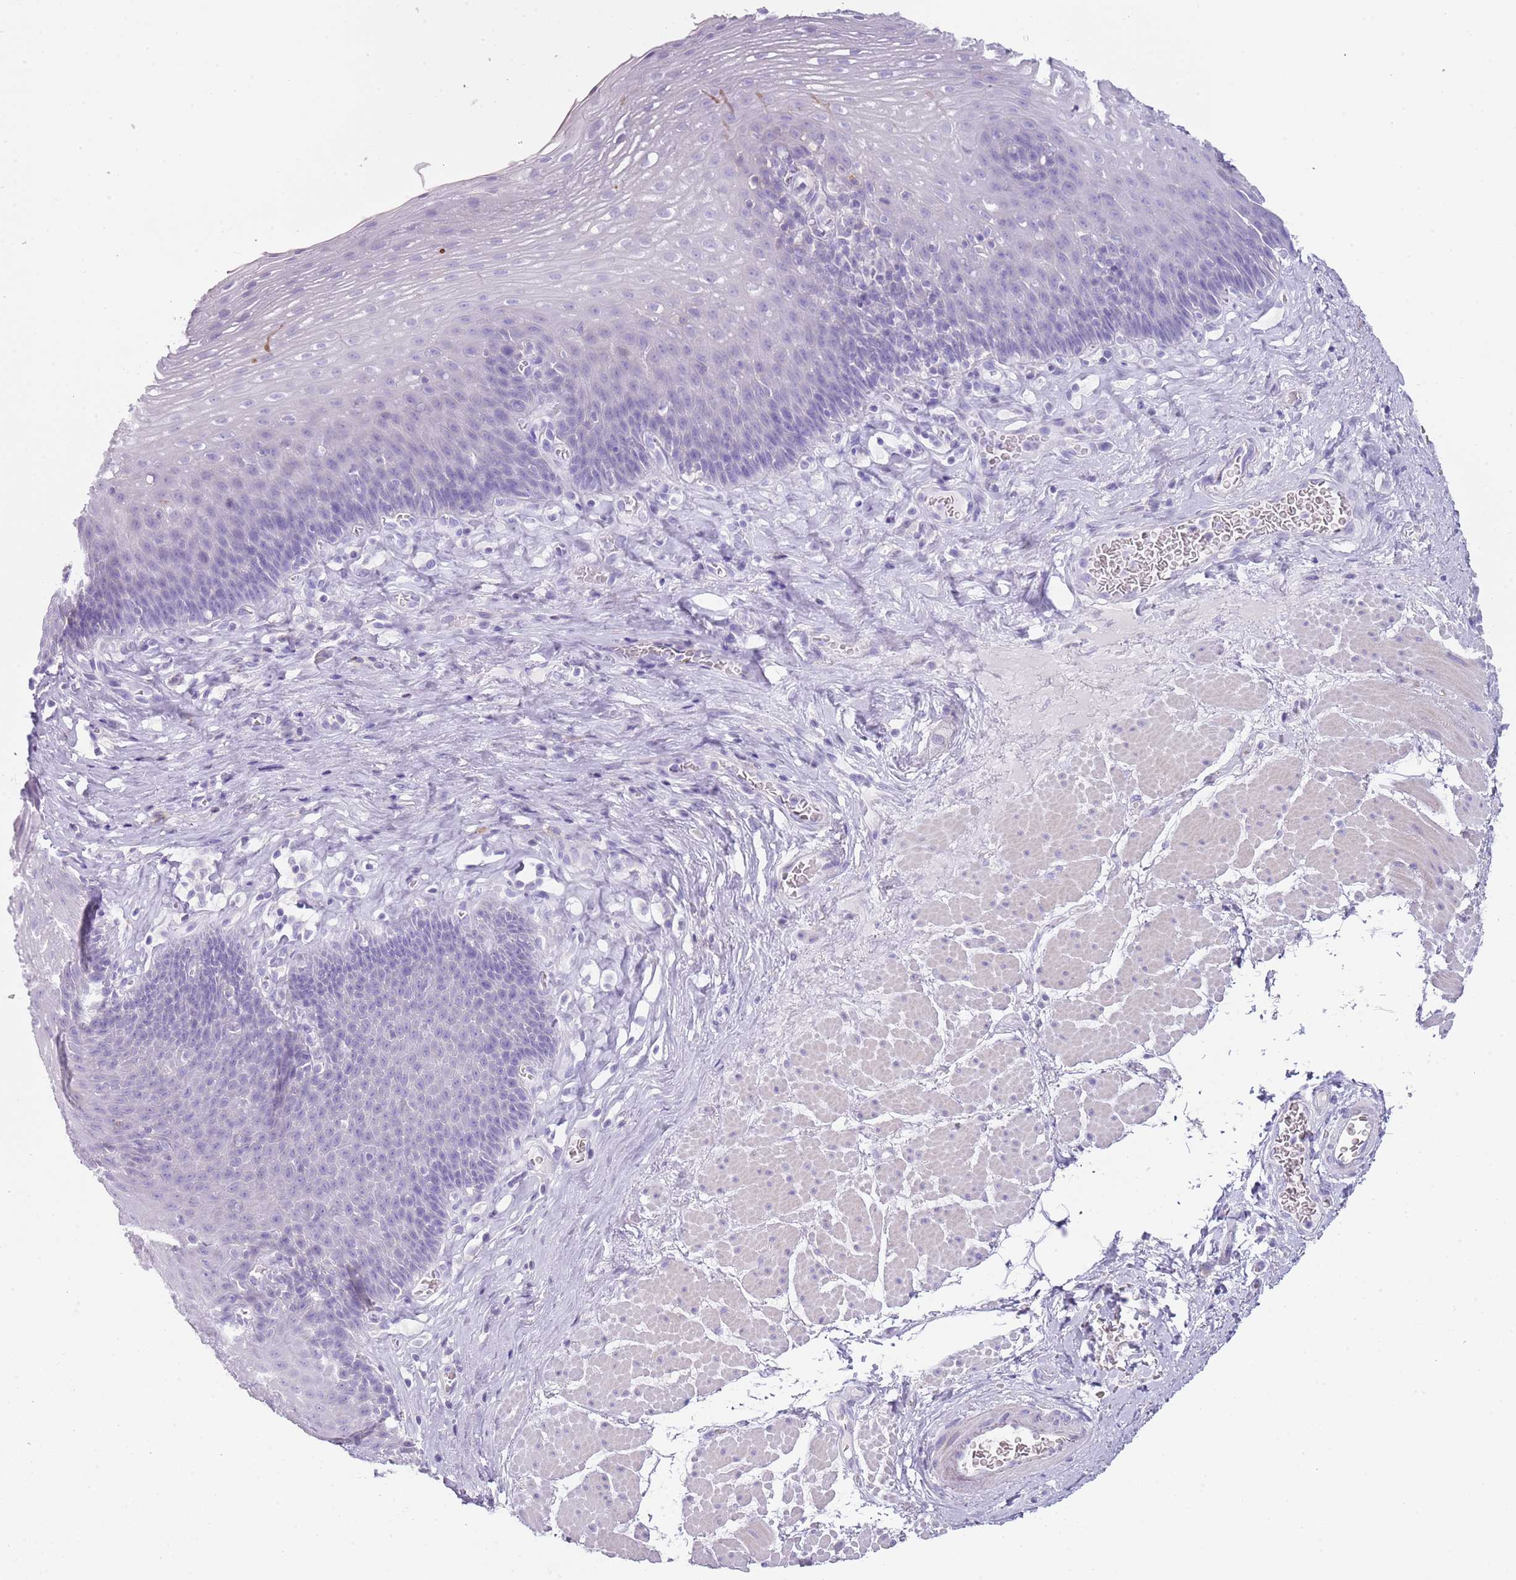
{"staining": {"intensity": "negative", "quantity": "none", "location": "none"}, "tissue": "esophagus", "cell_type": "Squamous epithelial cells", "image_type": "normal", "snomed": [{"axis": "morphology", "description": "Normal tissue, NOS"}, {"axis": "topography", "description": "Esophagus"}], "caption": "Squamous epithelial cells show no significant expression in unremarkable esophagus. (DAB immunohistochemistry with hematoxylin counter stain).", "gene": "ENSG00000271254", "patient": {"sex": "female", "age": 66}}